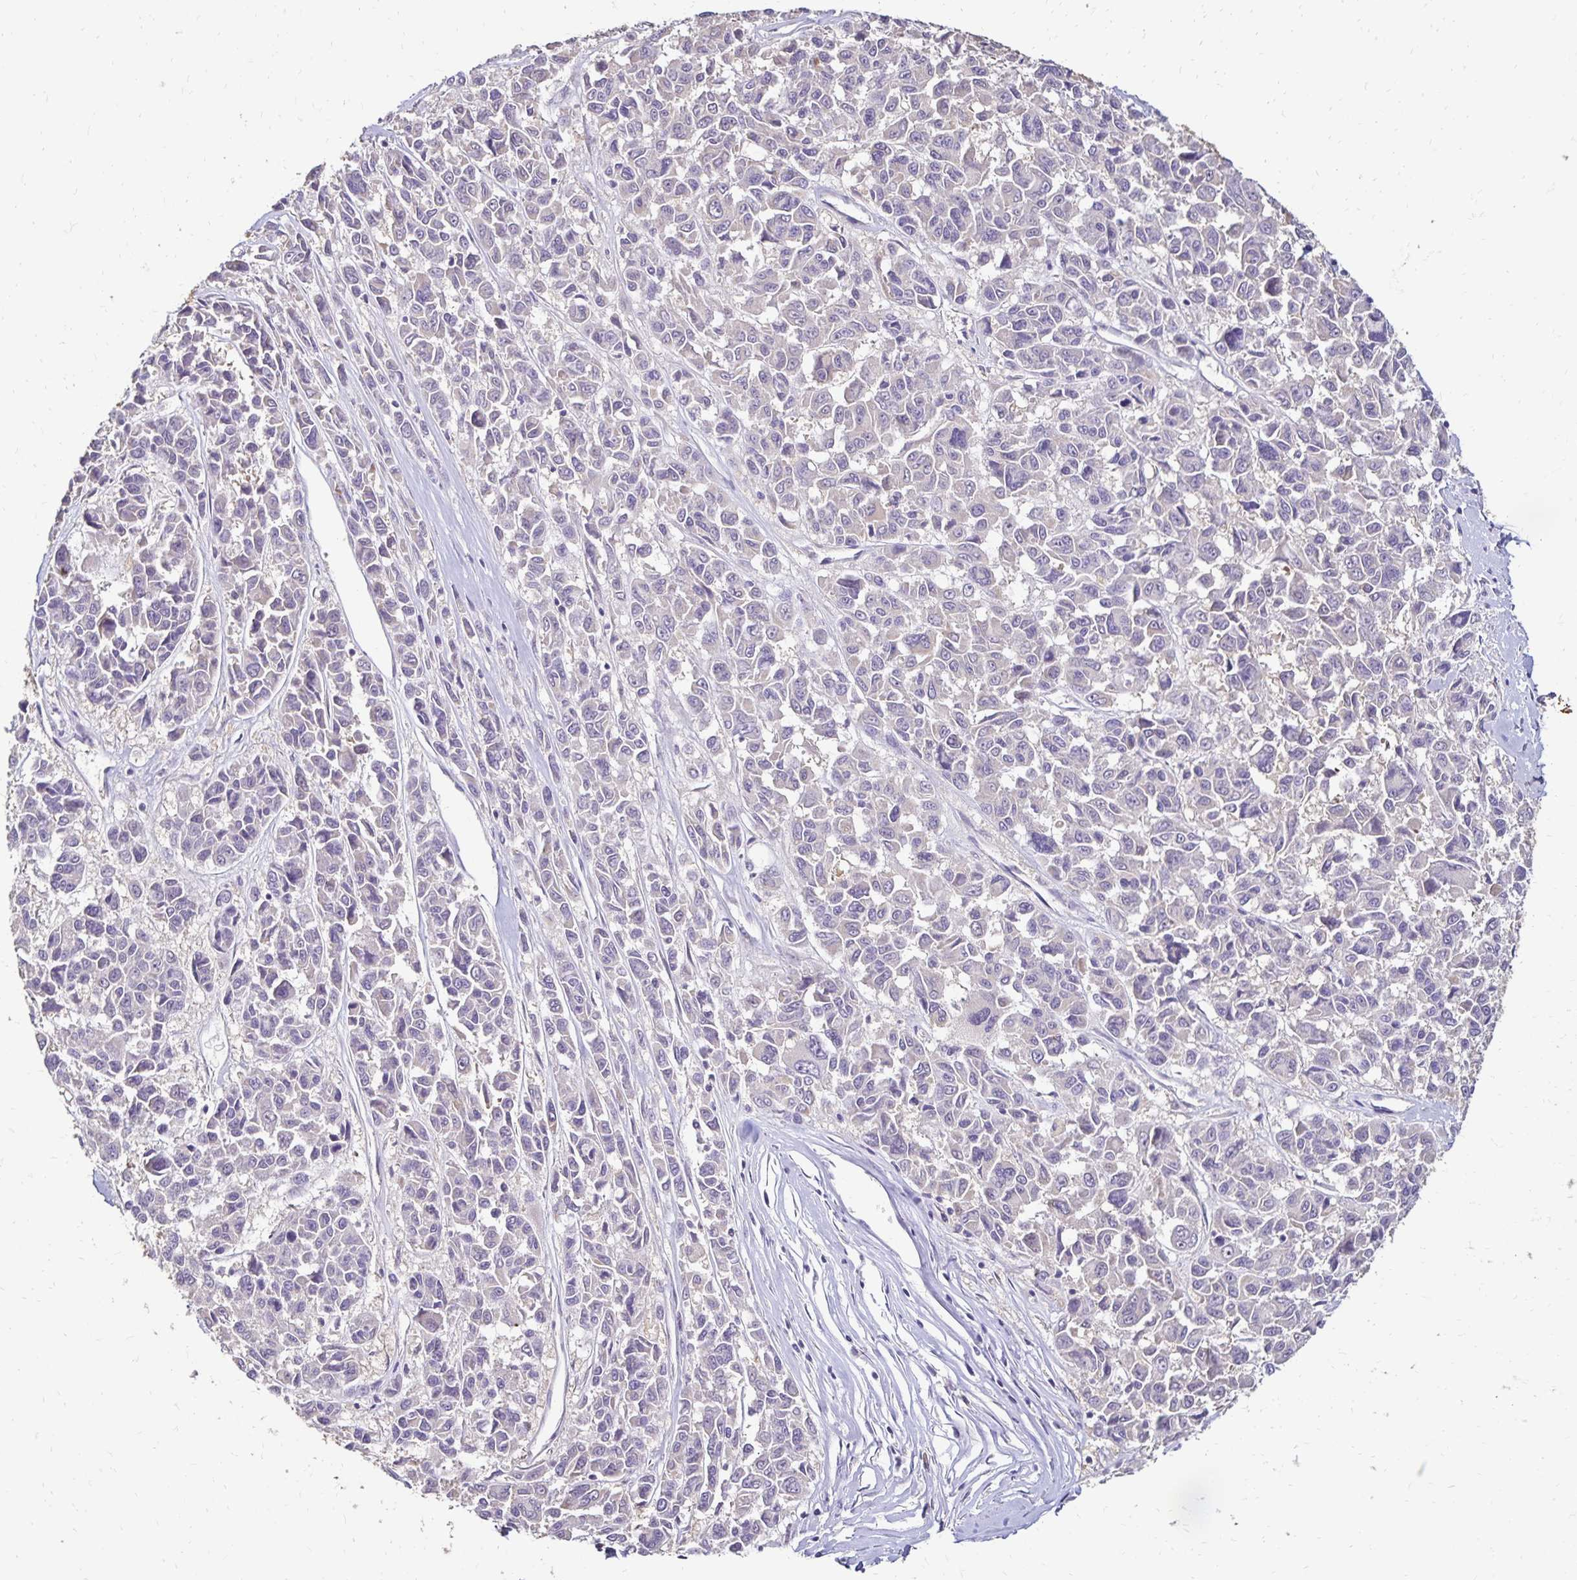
{"staining": {"intensity": "moderate", "quantity": "<25%", "location": "cytoplasmic/membranous"}, "tissue": "melanoma", "cell_type": "Tumor cells", "image_type": "cancer", "snomed": [{"axis": "morphology", "description": "Malignant melanoma, NOS"}, {"axis": "topography", "description": "Skin"}], "caption": "A brown stain highlights moderate cytoplasmic/membranous staining of a protein in melanoma tumor cells.", "gene": "EMC10", "patient": {"sex": "female", "age": 66}}